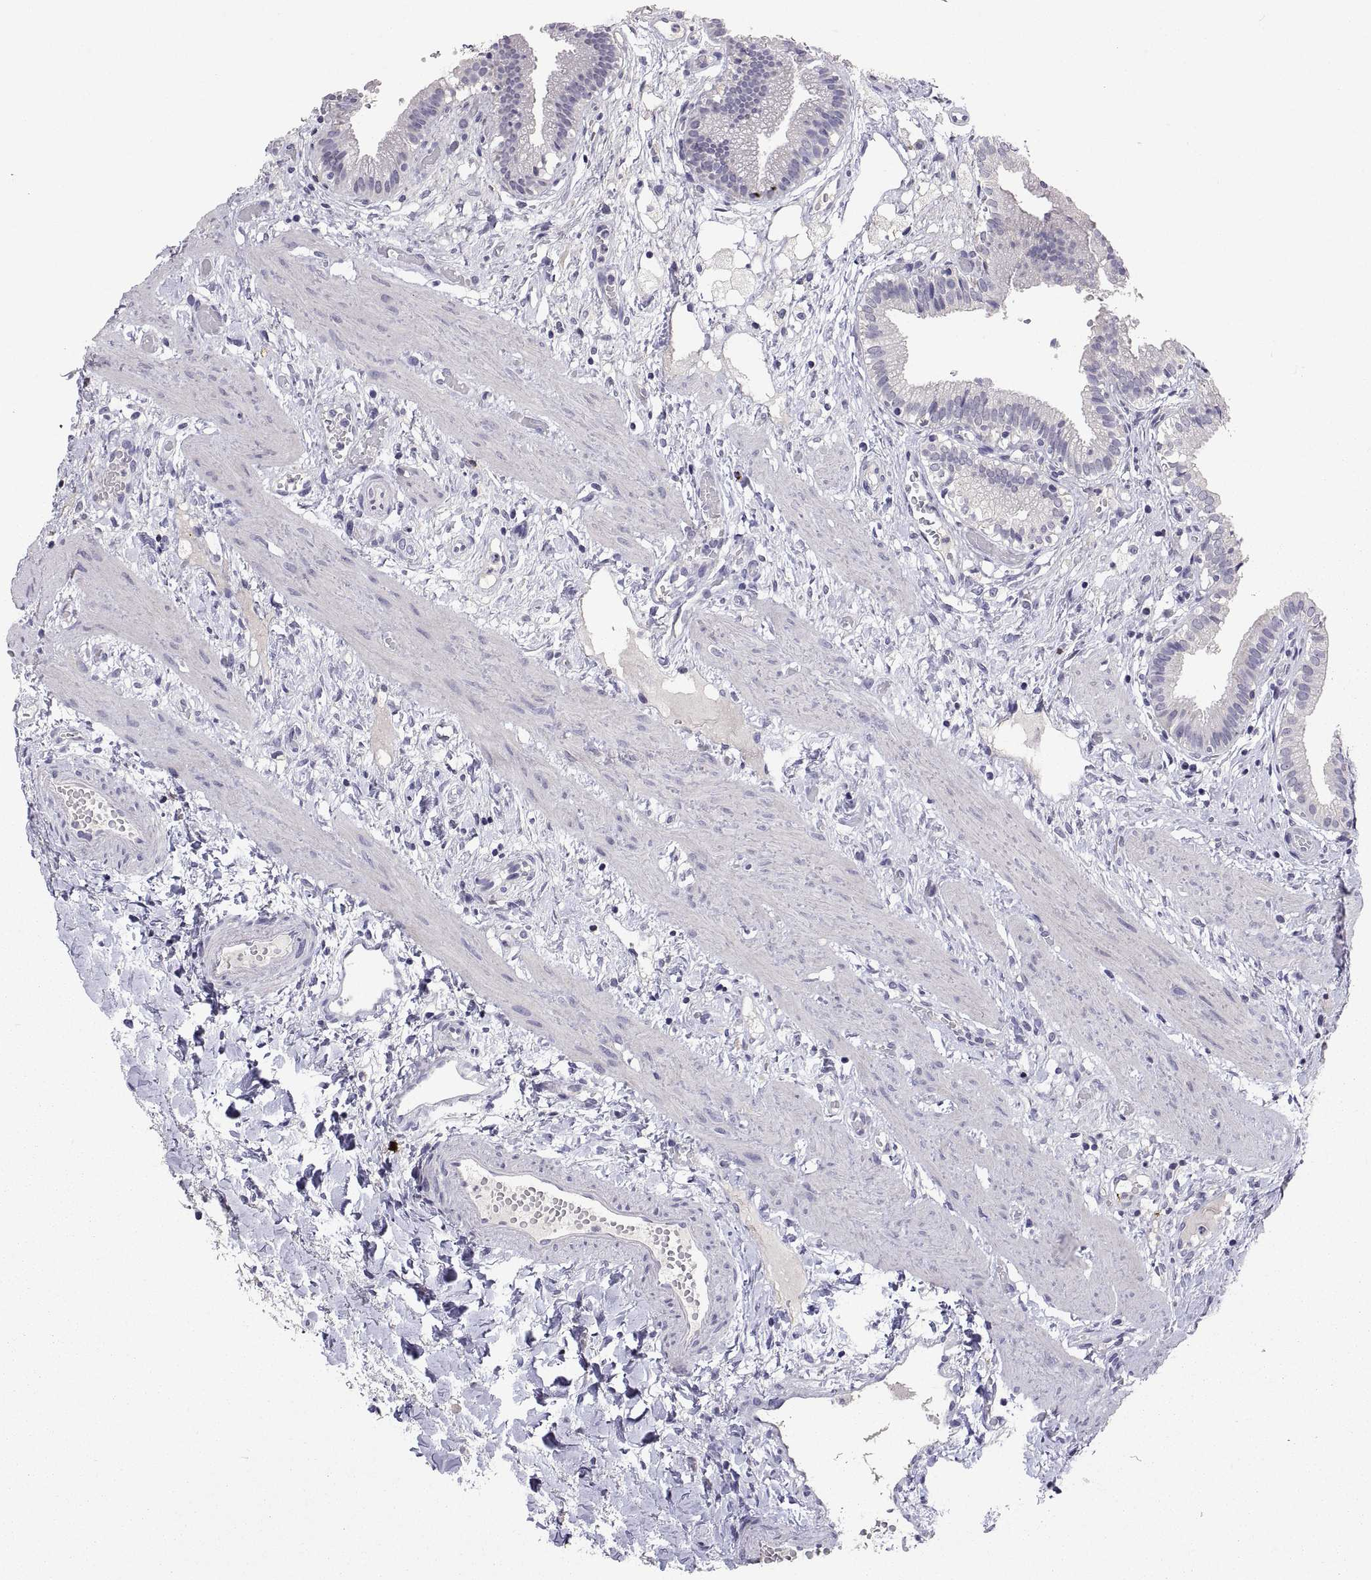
{"staining": {"intensity": "negative", "quantity": "none", "location": "none"}, "tissue": "gallbladder", "cell_type": "Glandular cells", "image_type": "normal", "snomed": [{"axis": "morphology", "description": "Normal tissue, NOS"}, {"axis": "topography", "description": "Gallbladder"}], "caption": "Immunohistochemical staining of benign gallbladder shows no significant expression in glandular cells.", "gene": "MS4A1", "patient": {"sex": "female", "age": 24}}